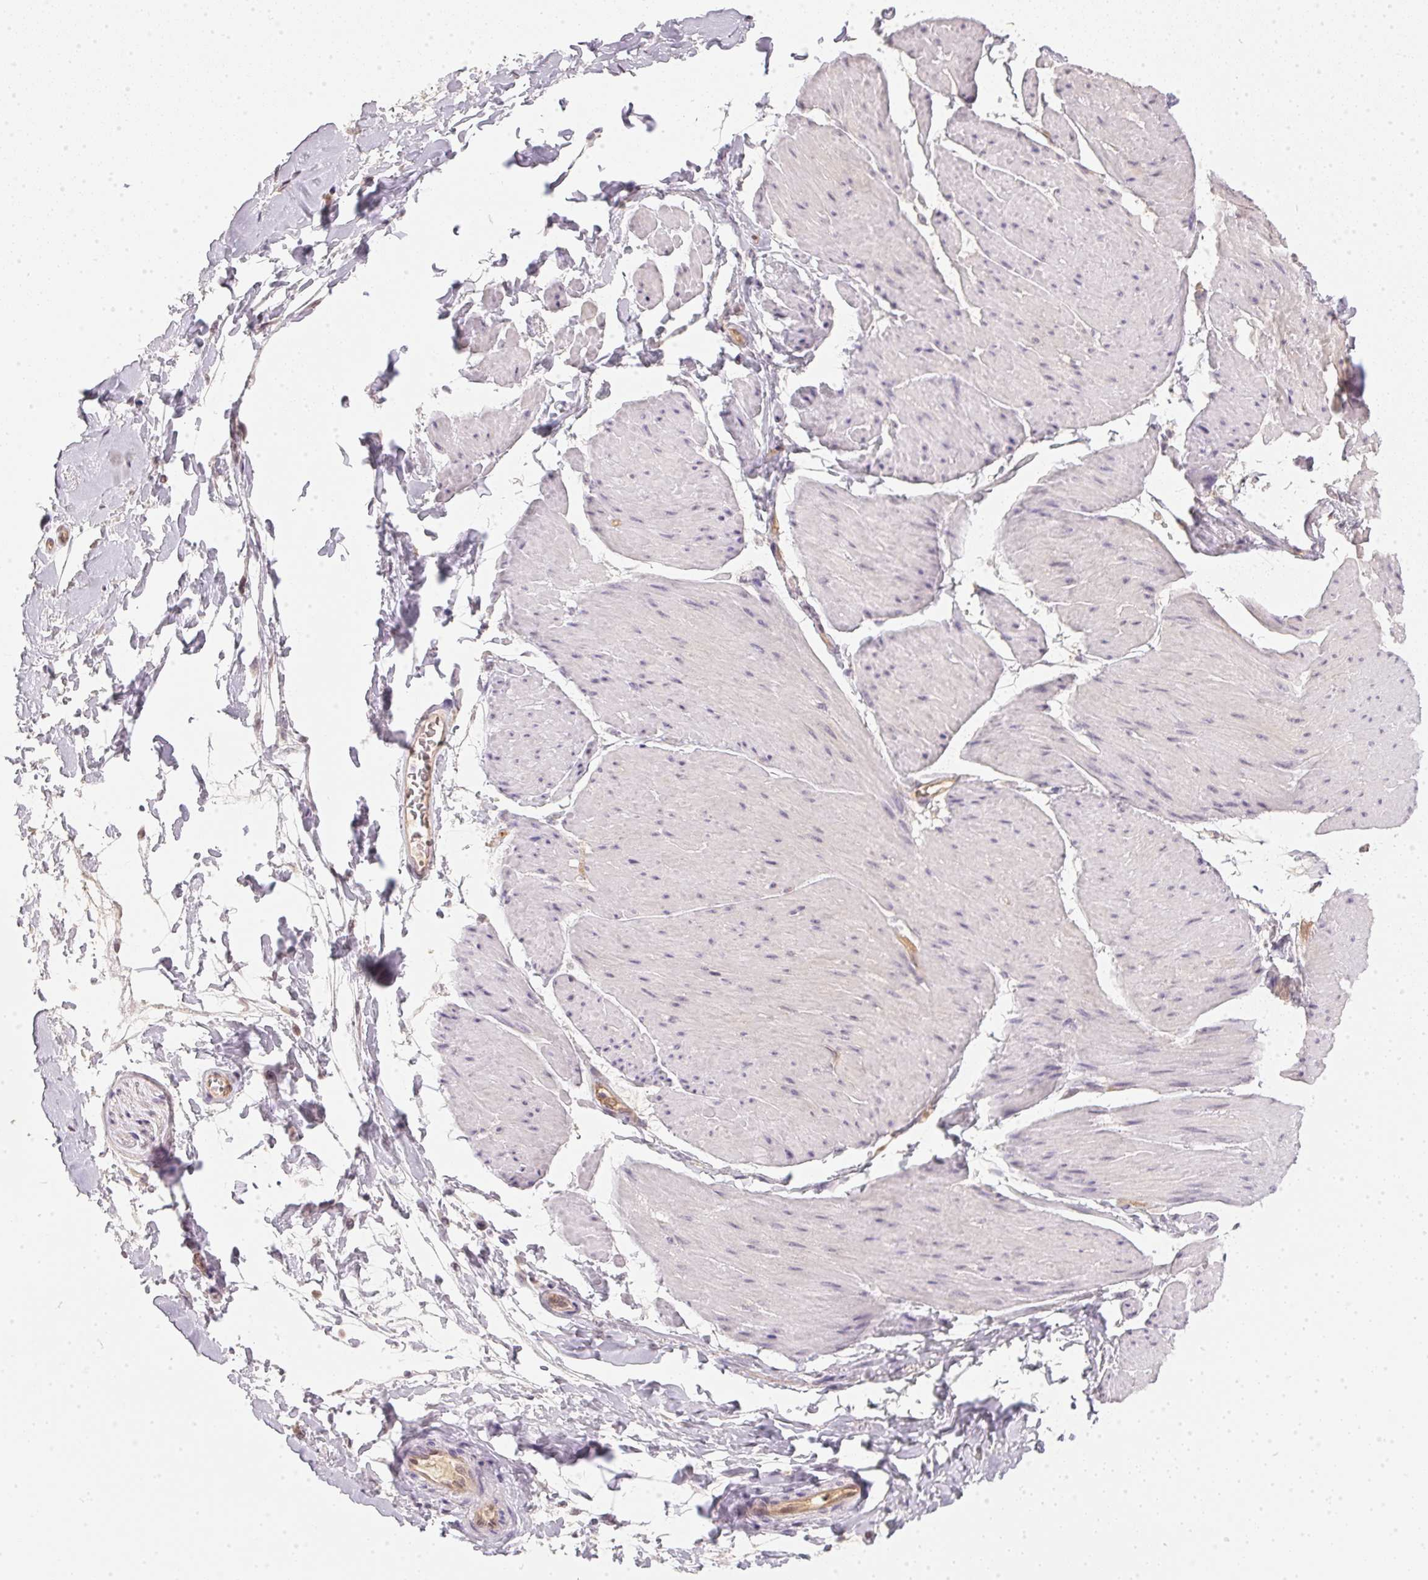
{"staining": {"intensity": "negative", "quantity": "none", "location": "none"}, "tissue": "adipose tissue", "cell_type": "Adipocytes", "image_type": "normal", "snomed": [{"axis": "morphology", "description": "Normal tissue, NOS"}, {"axis": "topography", "description": "Urinary bladder"}, {"axis": "topography", "description": "Peripheral nerve tissue"}], "caption": "The immunohistochemistry (IHC) micrograph has no significant expression in adipocytes of adipose tissue. (DAB IHC, high magnification).", "gene": "BLMH", "patient": {"sex": "female", "age": 60}}